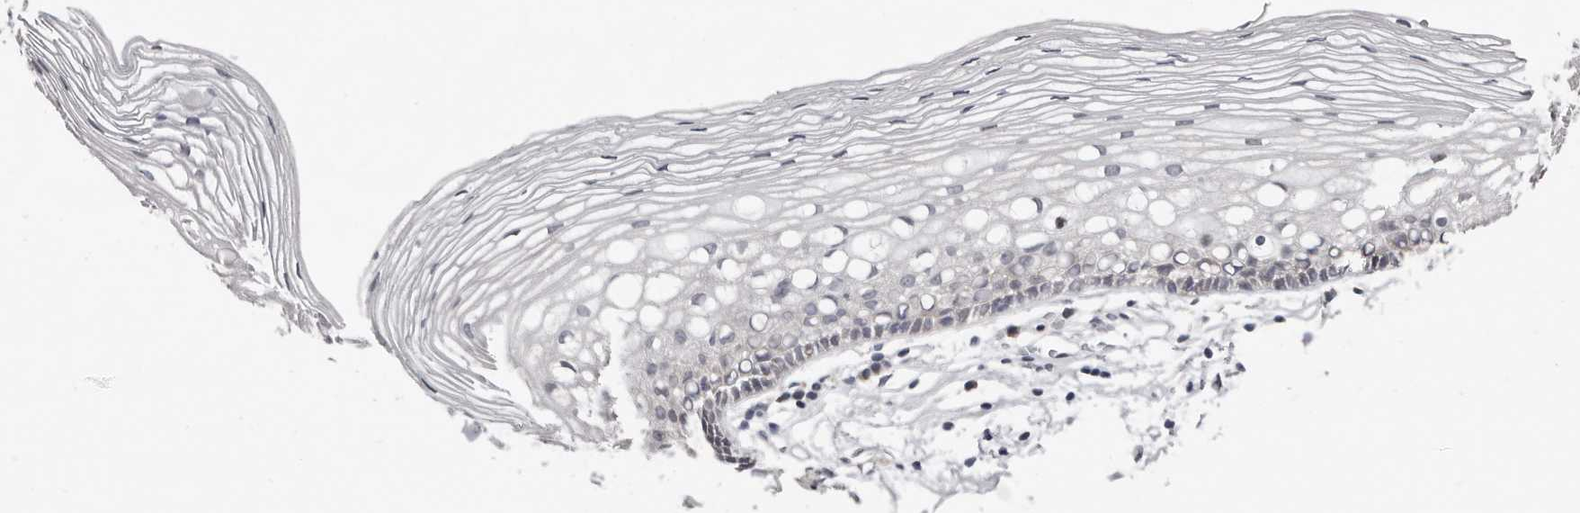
{"staining": {"intensity": "strong", "quantity": ">75%", "location": "cytoplasmic/membranous,nuclear"}, "tissue": "cervix", "cell_type": "Glandular cells", "image_type": "normal", "snomed": [{"axis": "morphology", "description": "Normal tissue, NOS"}, {"axis": "topography", "description": "Cervix"}], "caption": "Strong cytoplasmic/membranous,nuclear expression is identified in approximately >75% of glandular cells in unremarkable cervix. (DAB (3,3'-diaminobenzidine) IHC with brightfield microscopy, high magnification).", "gene": "ASRGL1", "patient": {"sex": "female", "age": 27}}